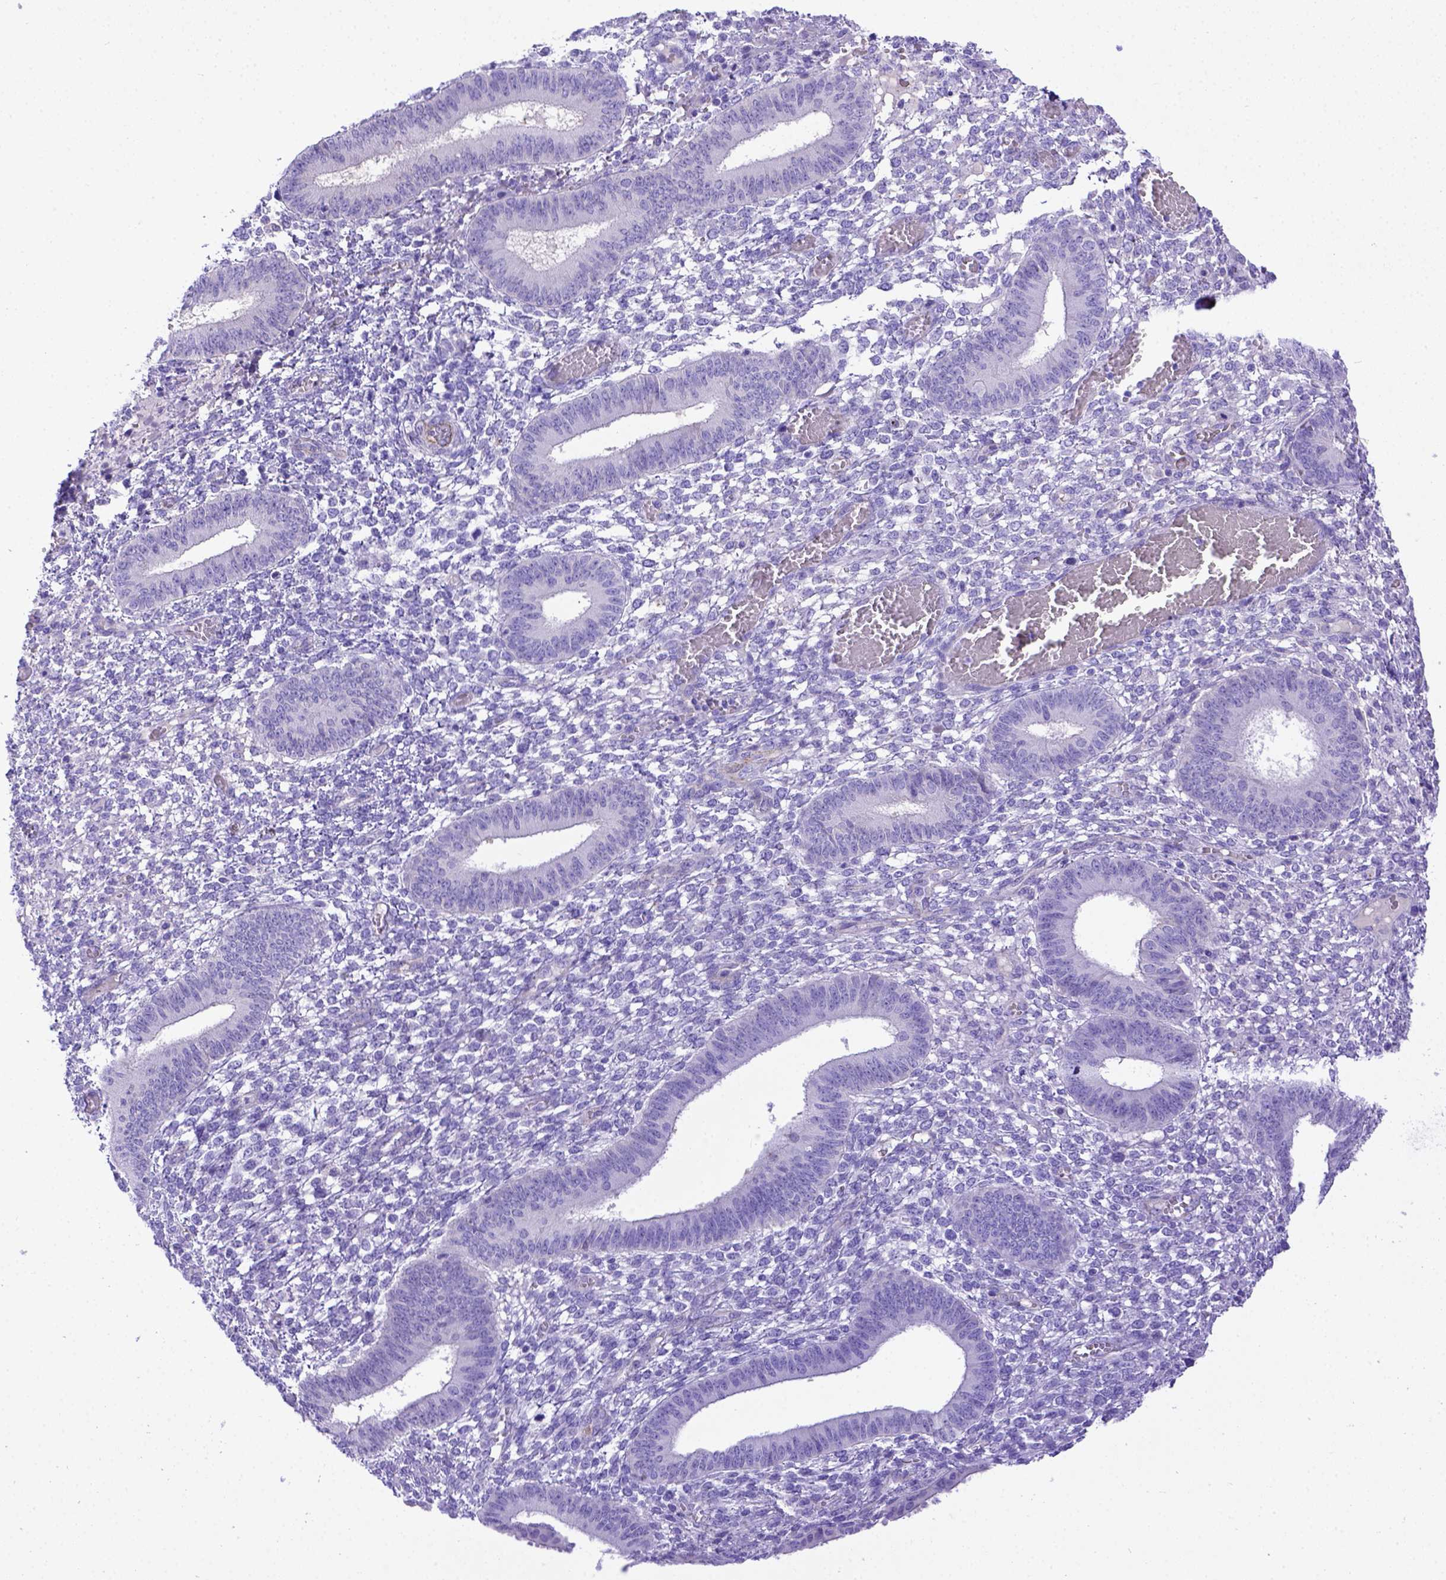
{"staining": {"intensity": "negative", "quantity": "none", "location": "none"}, "tissue": "endometrium", "cell_type": "Cells in endometrial stroma", "image_type": "normal", "snomed": [{"axis": "morphology", "description": "Normal tissue, NOS"}, {"axis": "topography", "description": "Endometrium"}], "caption": "Immunohistochemistry histopathology image of benign endometrium stained for a protein (brown), which exhibits no positivity in cells in endometrial stroma.", "gene": "LRRC18", "patient": {"sex": "female", "age": 42}}